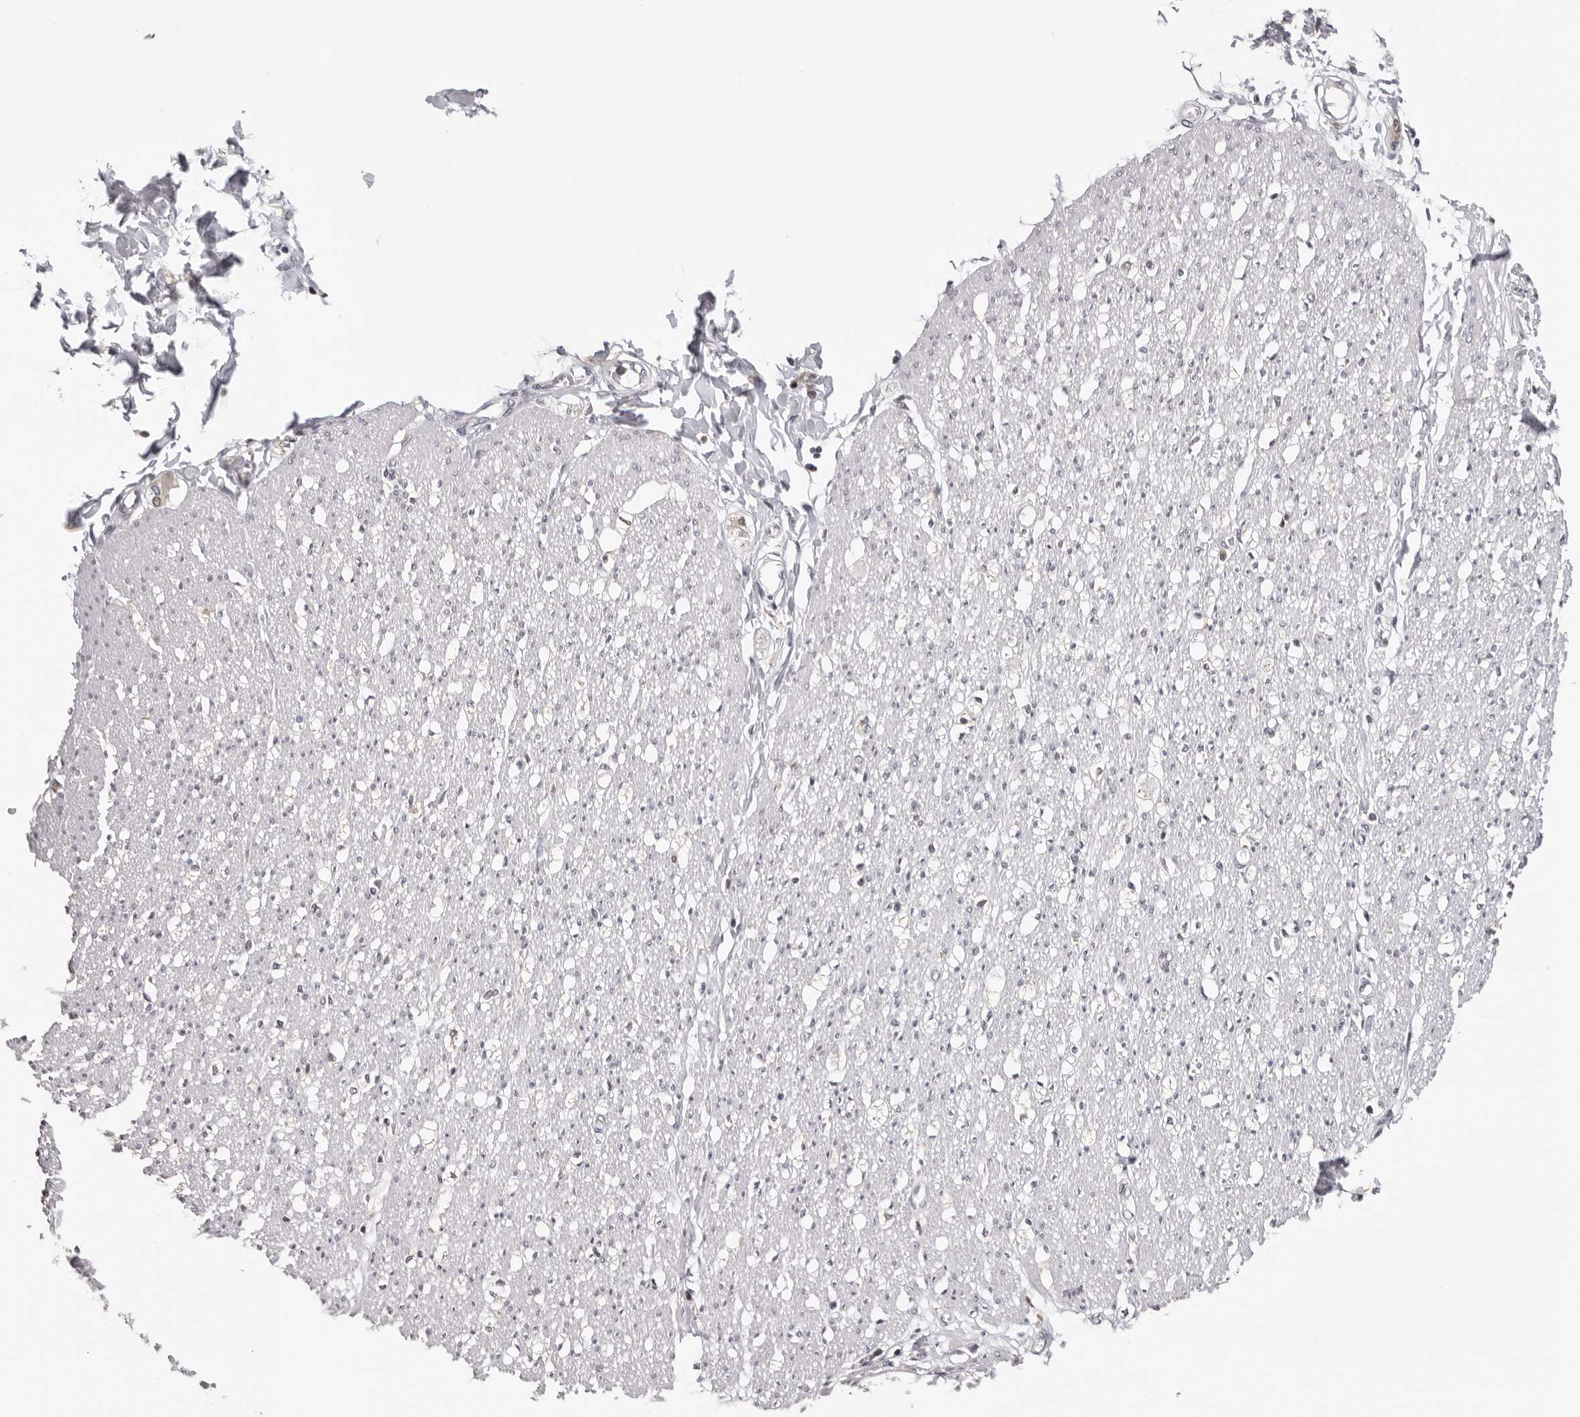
{"staining": {"intensity": "negative", "quantity": "none", "location": "none"}, "tissue": "smooth muscle", "cell_type": "Smooth muscle cells", "image_type": "normal", "snomed": [{"axis": "morphology", "description": "Normal tissue, NOS"}, {"axis": "morphology", "description": "Adenocarcinoma, NOS"}, {"axis": "topography", "description": "Colon"}, {"axis": "topography", "description": "Peripheral nerve tissue"}], "caption": "IHC micrograph of normal smooth muscle: smooth muscle stained with DAB exhibits no significant protein expression in smooth muscle cells.", "gene": "KIF2B", "patient": {"sex": "male", "age": 14}}